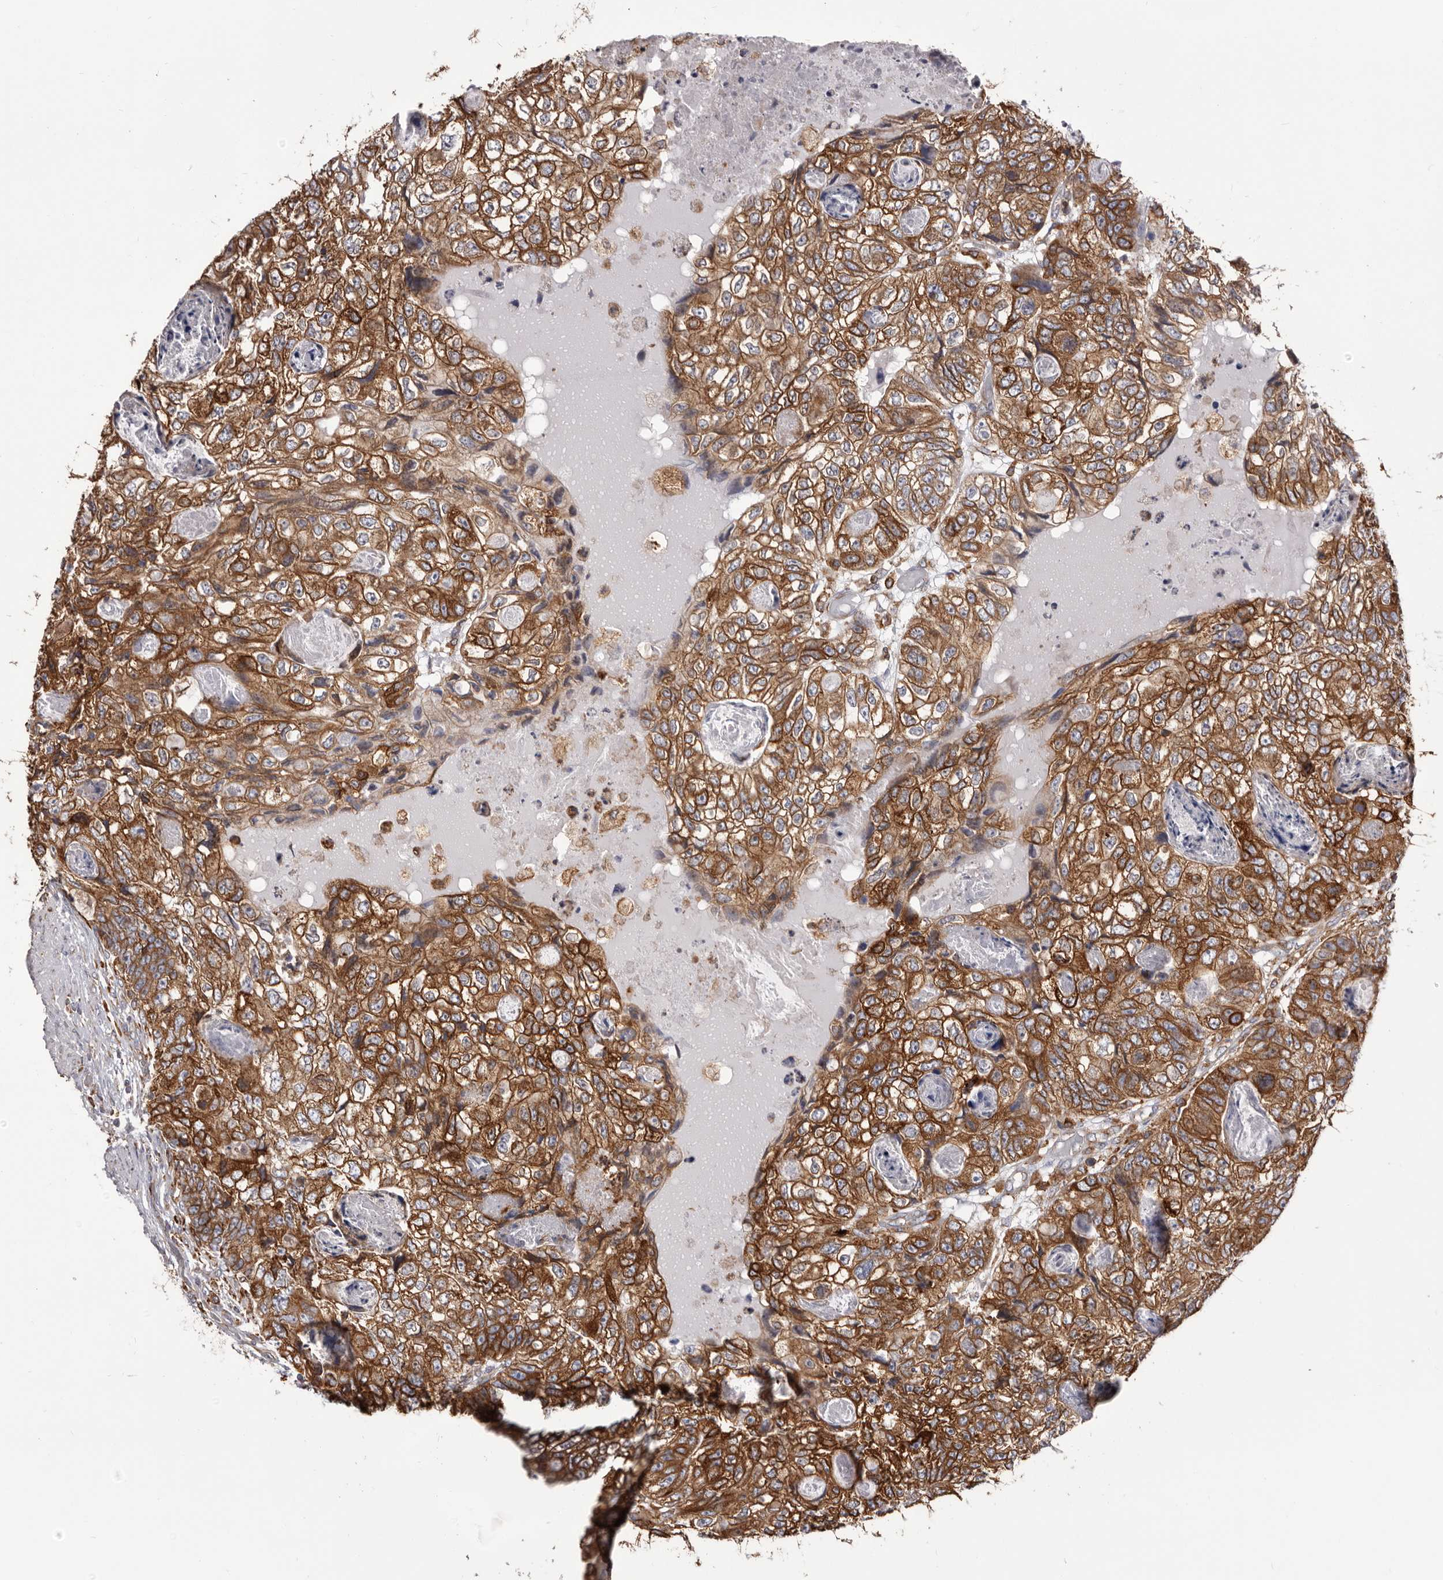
{"staining": {"intensity": "strong", "quantity": ">75%", "location": "cytoplasmic/membranous"}, "tissue": "colorectal cancer", "cell_type": "Tumor cells", "image_type": "cancer", "snomed": [{"axis": "morphology", "description": "Adenocarcinoma, NOS"}, {"axis": "topography", "description": "Rectum"}], "caption": "Protein staining by IHC displays strong cytoplasmic/membranous positivity in approximately >75% of tumor cells in colorectal cancer (adenocarcinoma).", "gene": "QRSL1", "patient": {"sex": "male", "age": 59}}